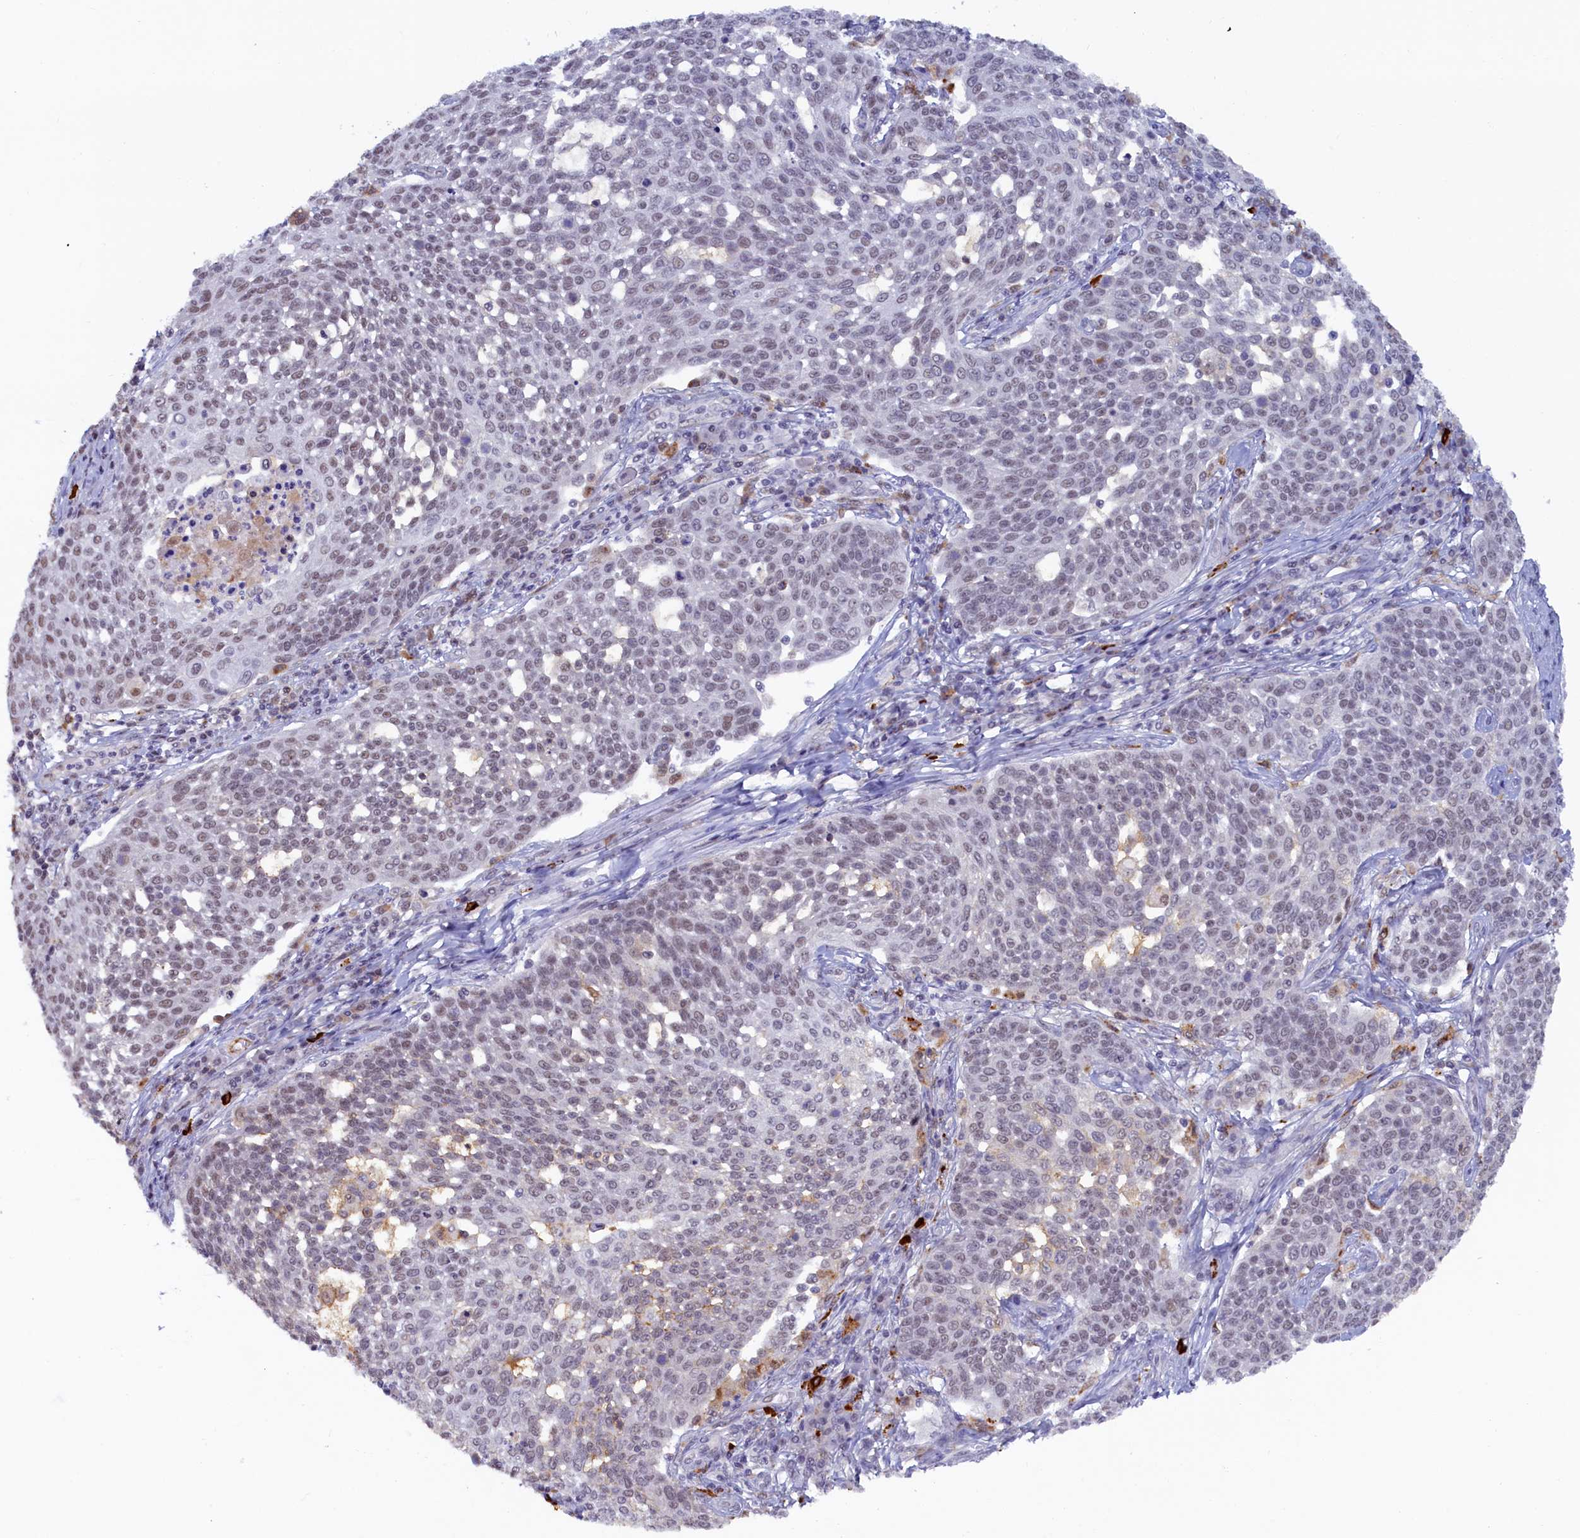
{"staining": {"intensity": "moderate", "quantity": "<25%", "location": "nuclear"}, "tissue": "cervical cancer", "cell_type": "Tumor cells", "image_type": "cancer", "snomed": [{"axis": "morphology", "description": "Squamous cell carcinoma, NOS"}, {"axis": "topography", "description": "Cervix"}], "caption": "Tumor cells exhibit low levels of moderate nuclear staining in approximately <25% of cells in cervical cancer.", "gene": "INTS14", "patient": {"sex": "female", "age": 34}}